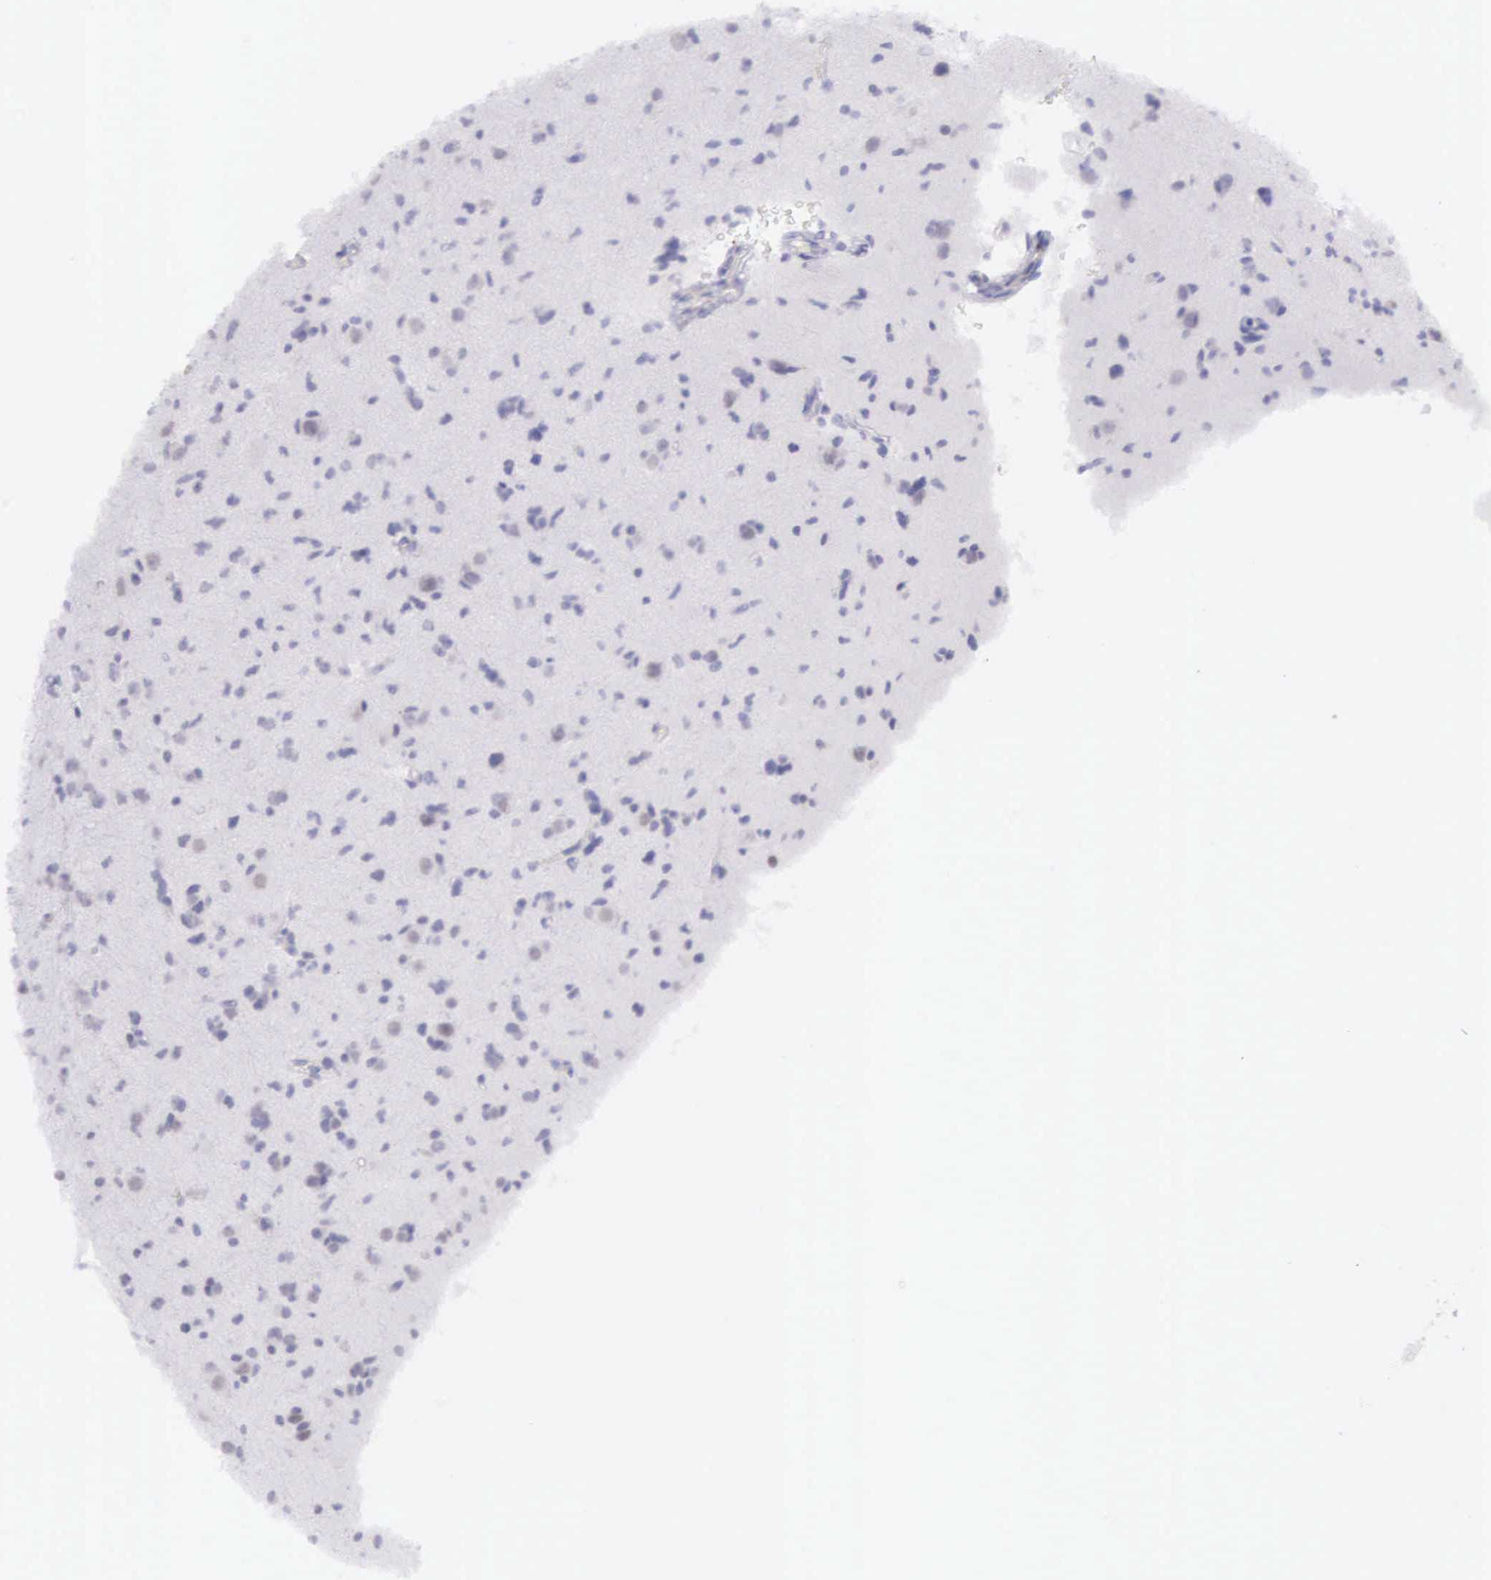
{"staining": {"intensity": "weak", "quantity": "<25%", "location": "cytoplasmic/membranous"}, "tissue": "glioma", "cell_type": "Tumor cells", "image_type": "cancer", "snomed": [{"axis": "morphology", "description": "Glioma, malignant, Low grade"}, {"axis": "topography", "description": "Brain"}], "caption": "Histopathology image shows no protein staining in tumor cells of glioma tissue. (Immunohistochemistry (ihc), brightfield microscopy, high magnification).", "gene": "ARFGAP3", "patient": {"sex": "female", "age": 46}}